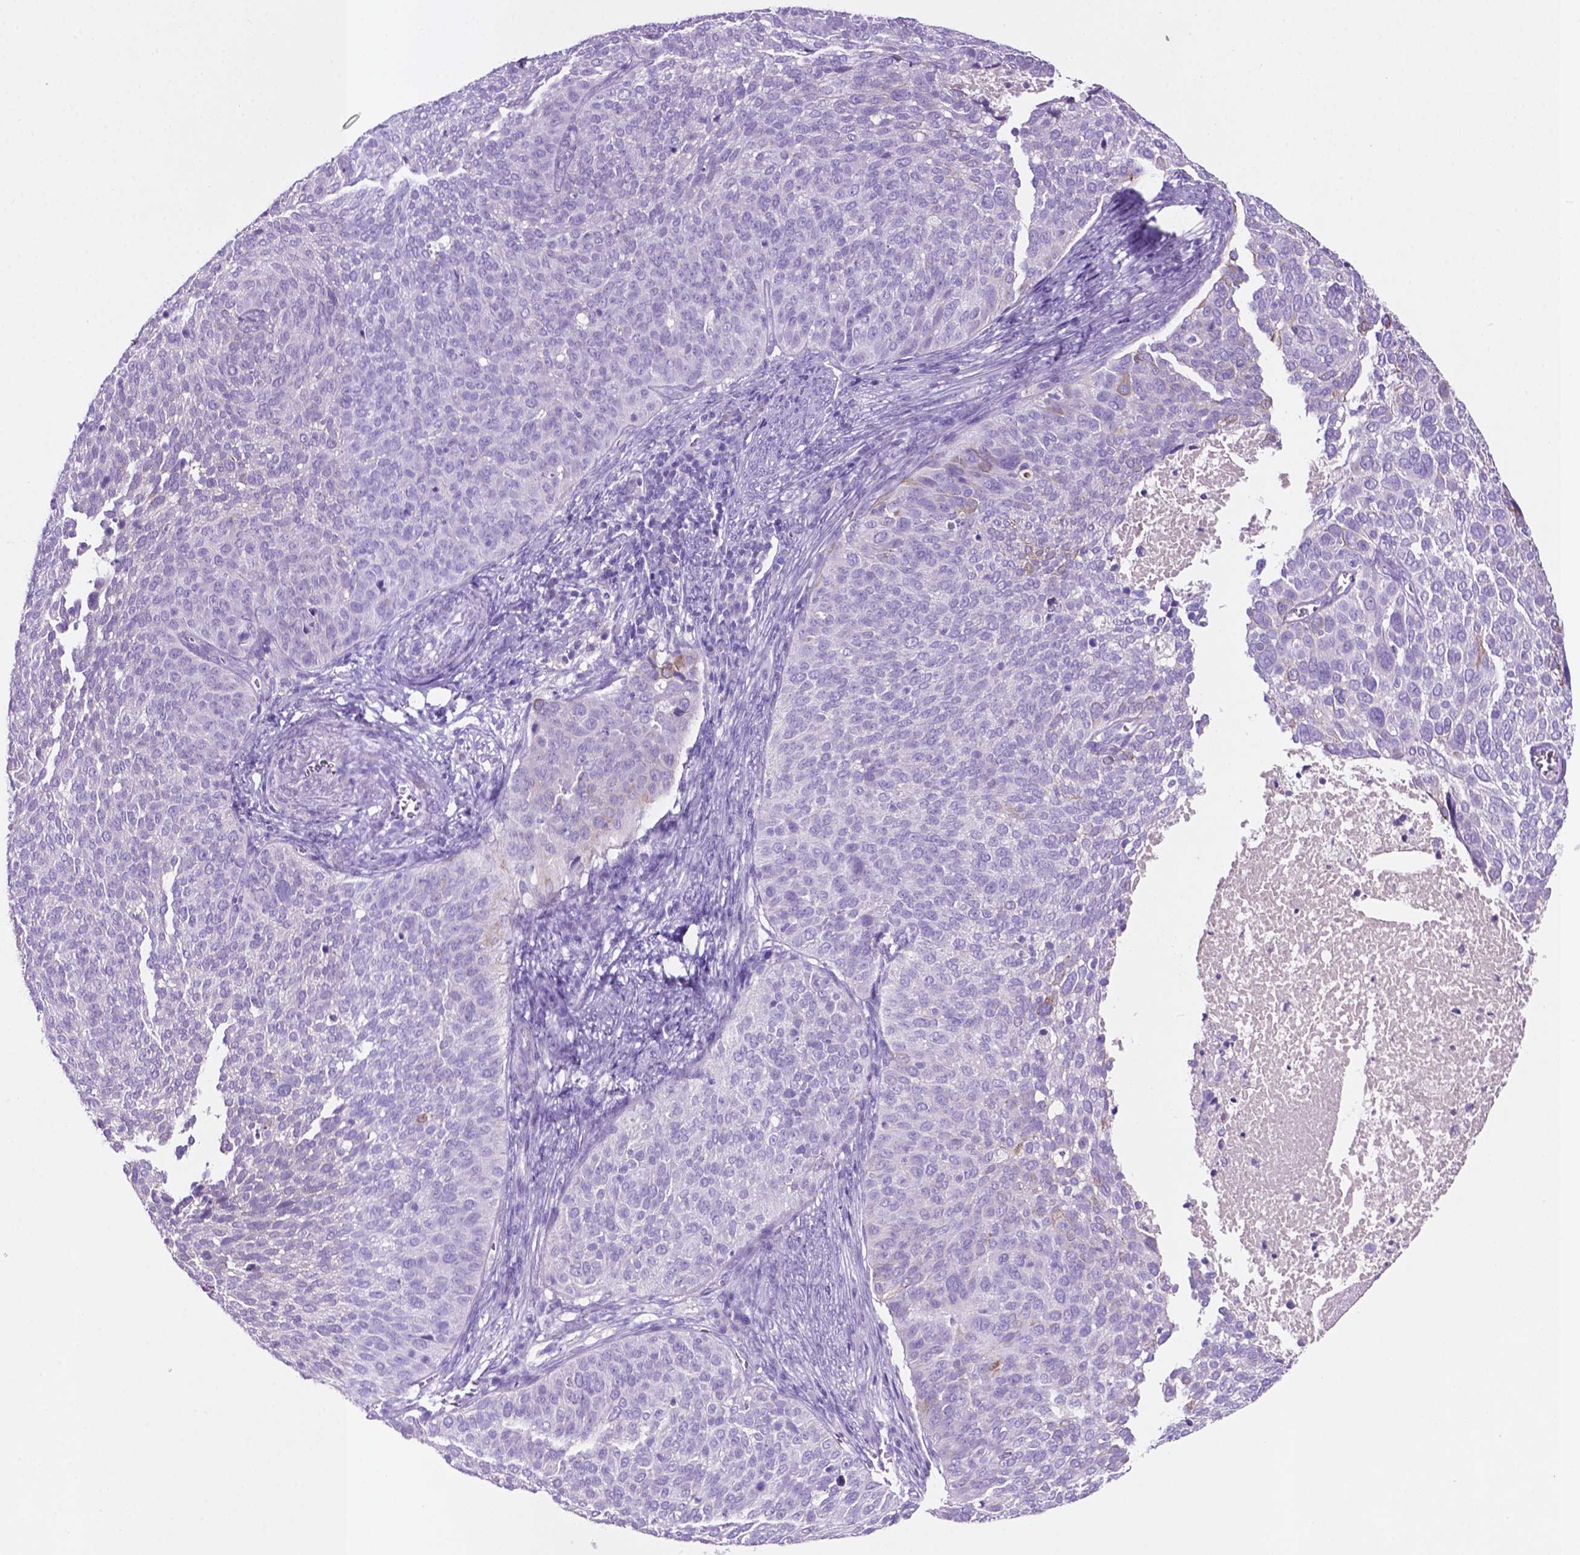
{"staining": {"intensity": "negative", "quantity": "none", "location": "none"}, "tissue": "cervical cancer", "cell_type": "Tumor cells", "image_type": "cancer", "snomed": [{"axis": "morphology", "description": "Squamous cell carcinoma, NOS"}, {"axis": "topography", "description": "Cervix"}], "caption": "Immunohistochemistry photomicrograph of neoplastic tissue: cervical squamous cell carcinoma stained with DAB reveals no significant protein positivity in tumor cells.", "gene": "POU4F1", "patient": {"sex": "female", "age": 39}}